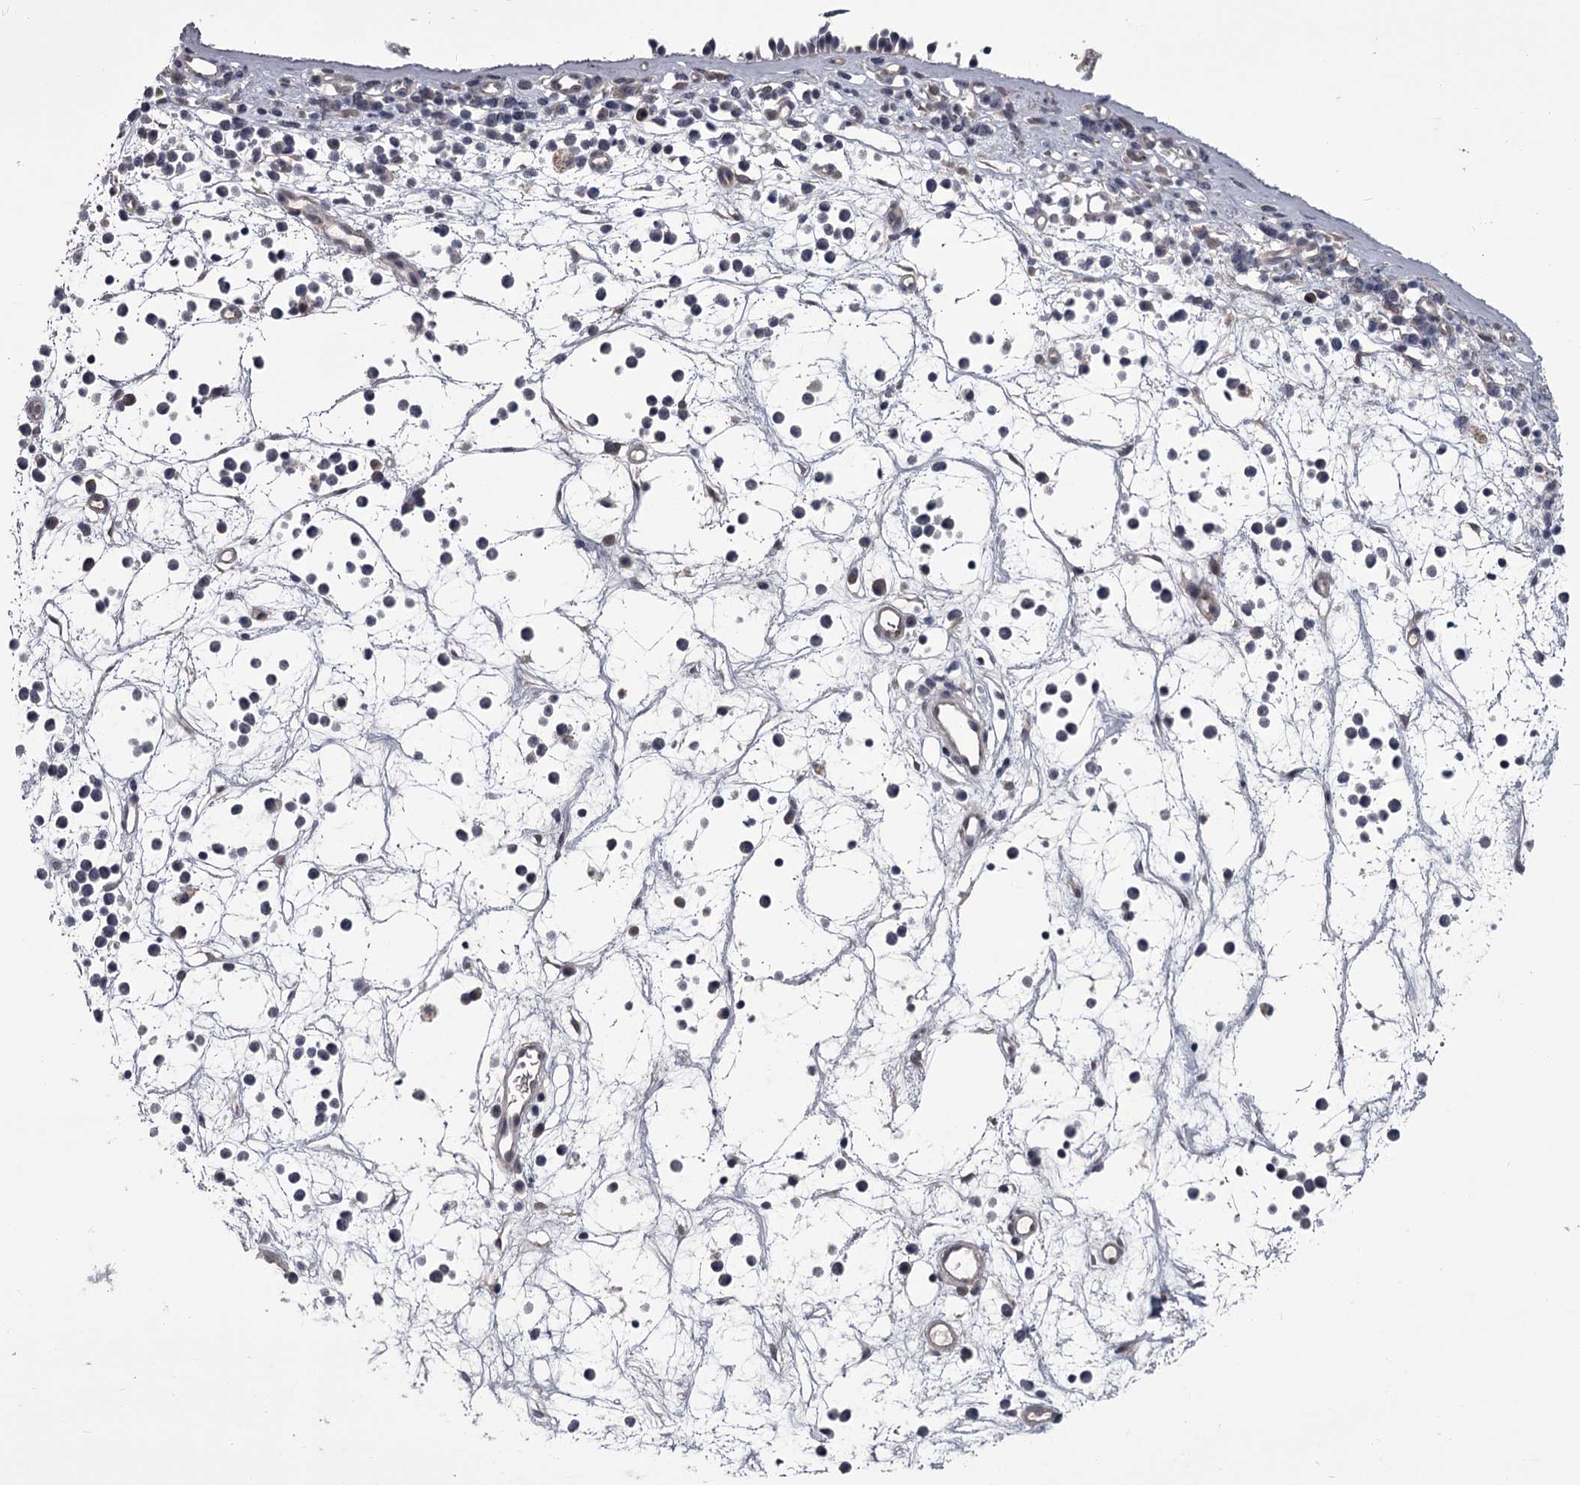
{"staining": {"intensity": "weak", "quantity": "<25%", "location": "cytoplasmic/membranous"}, "tissue": "nasopharynx", "cell_type": "Respiratory epithelial cells", "image_type": "normal", "snomed": [{"axis": "morphology", "description": "Normal tissue, NOS"}, {"axis": "morphology", "description": "Inflammation, NOS"}, {"axis": "morphology", "description": "Malignant melanoma, Metastatic site"}, {"axis": "topography", "description": "Nasopharynx"}], "caption": "DAB (3,3'-diaminobenzidine) immunohistochemical staining of unremarkable human nasopharynx exhibits no significant expression in respiratory epithelial cells.", "gene": "DAO", "patient": {"sex": "male", "age": 70}}